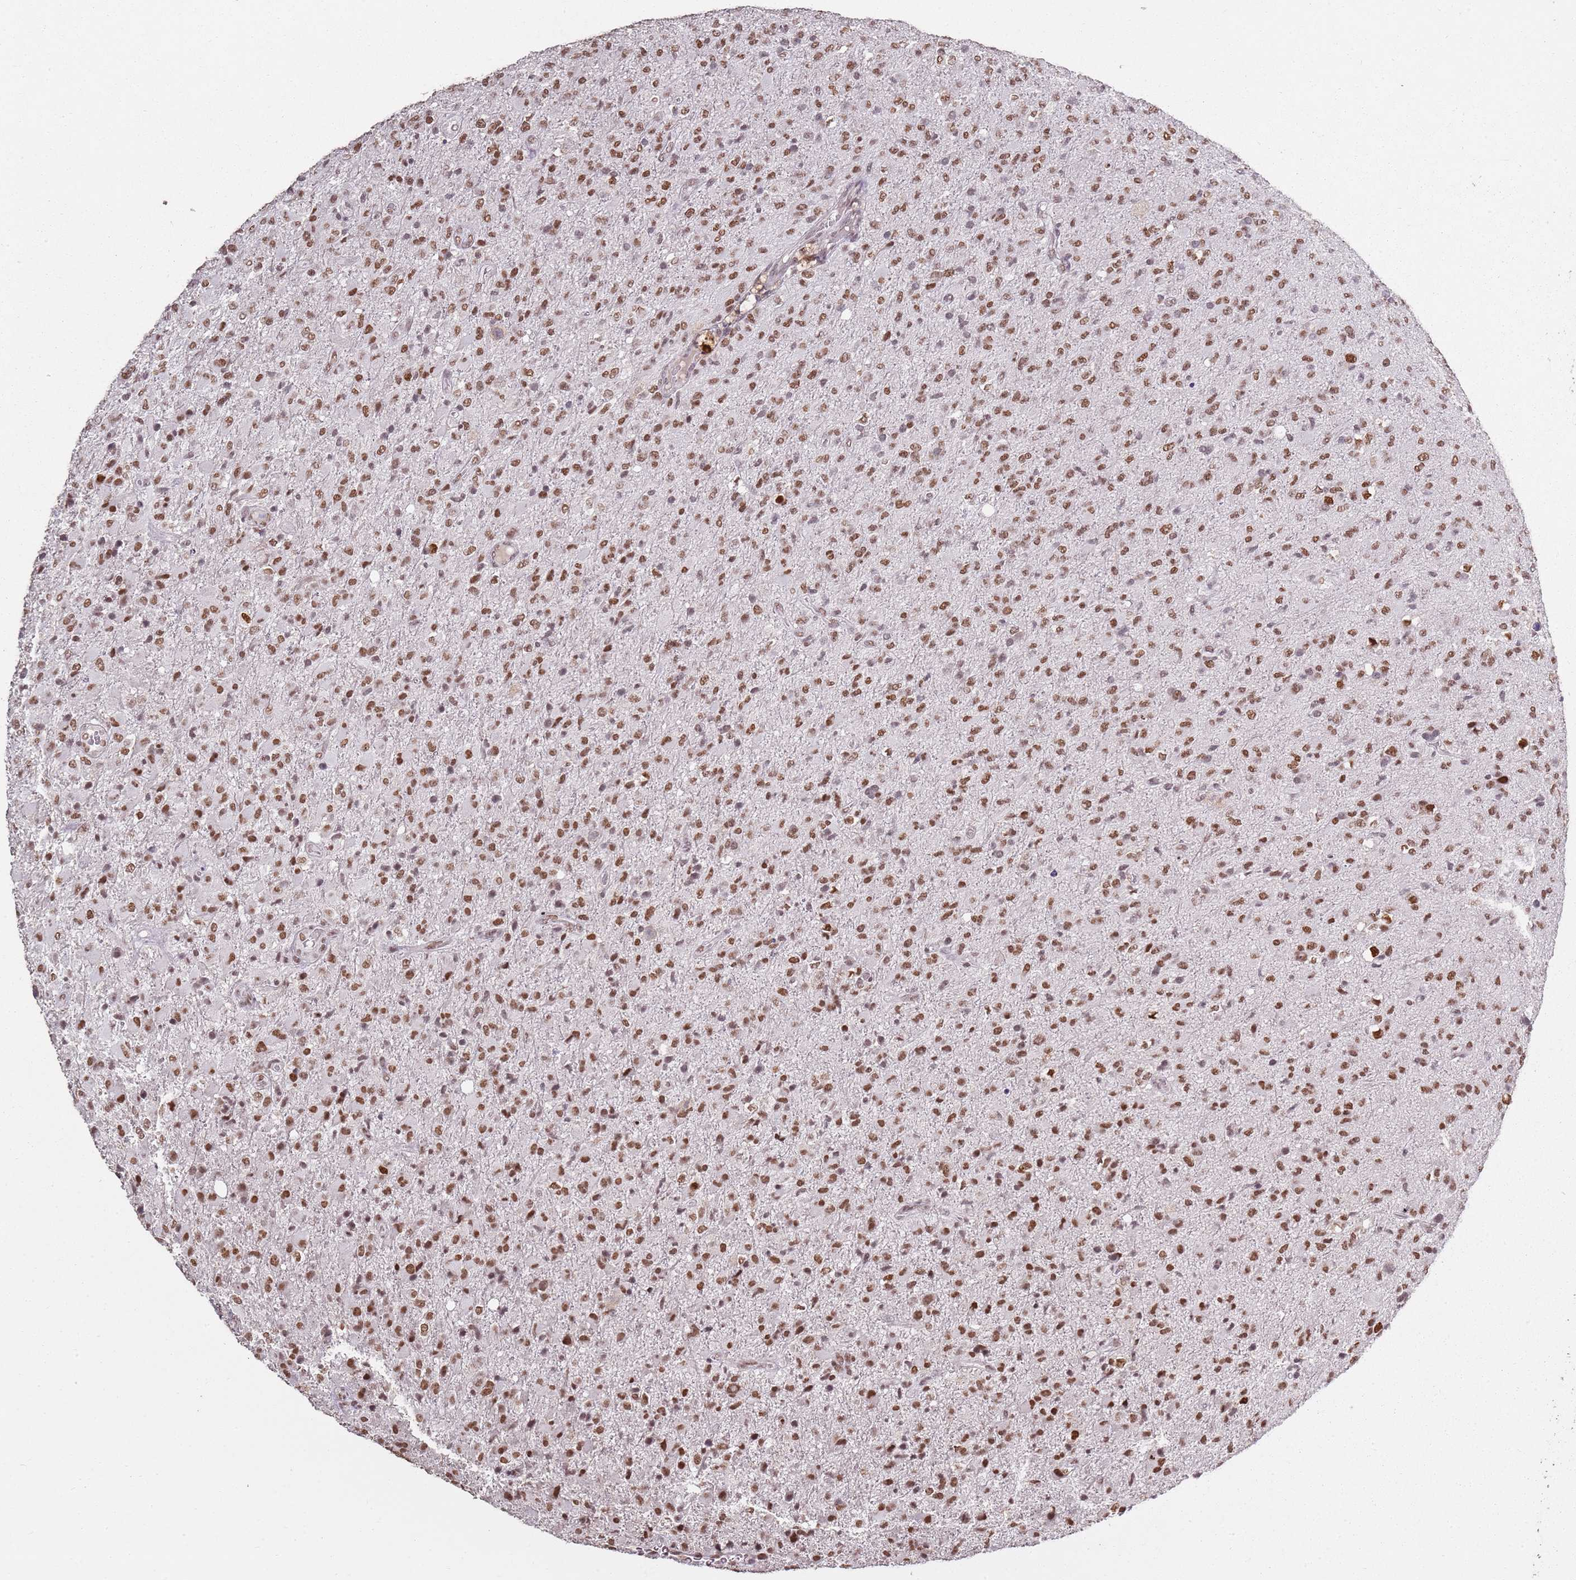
{"staining": {"intensity": "moderate", "quantity": ">75%", "location": "nuclear"}, "tissue": "glioma", "cell_type": "Tumor cells", "image_type": "cancer", "snomed": [{"axis": "morphology", "description": "Glioma, malignant, Low grade"}, {"axis": "topography", "description": "Brain"}], "caption": "Moderate nuclear positivity is seen in approximately >75% of tumor cells in malignant glioma (low-grade). The staining was performed using DAB (3,3'-diaminobenzidine), with brown indicating positive protein expression. Nuclei are stained blue with hematoxylin.", "gene": "ARL14EP", "patient": {"sex": "male", "age": 65}}